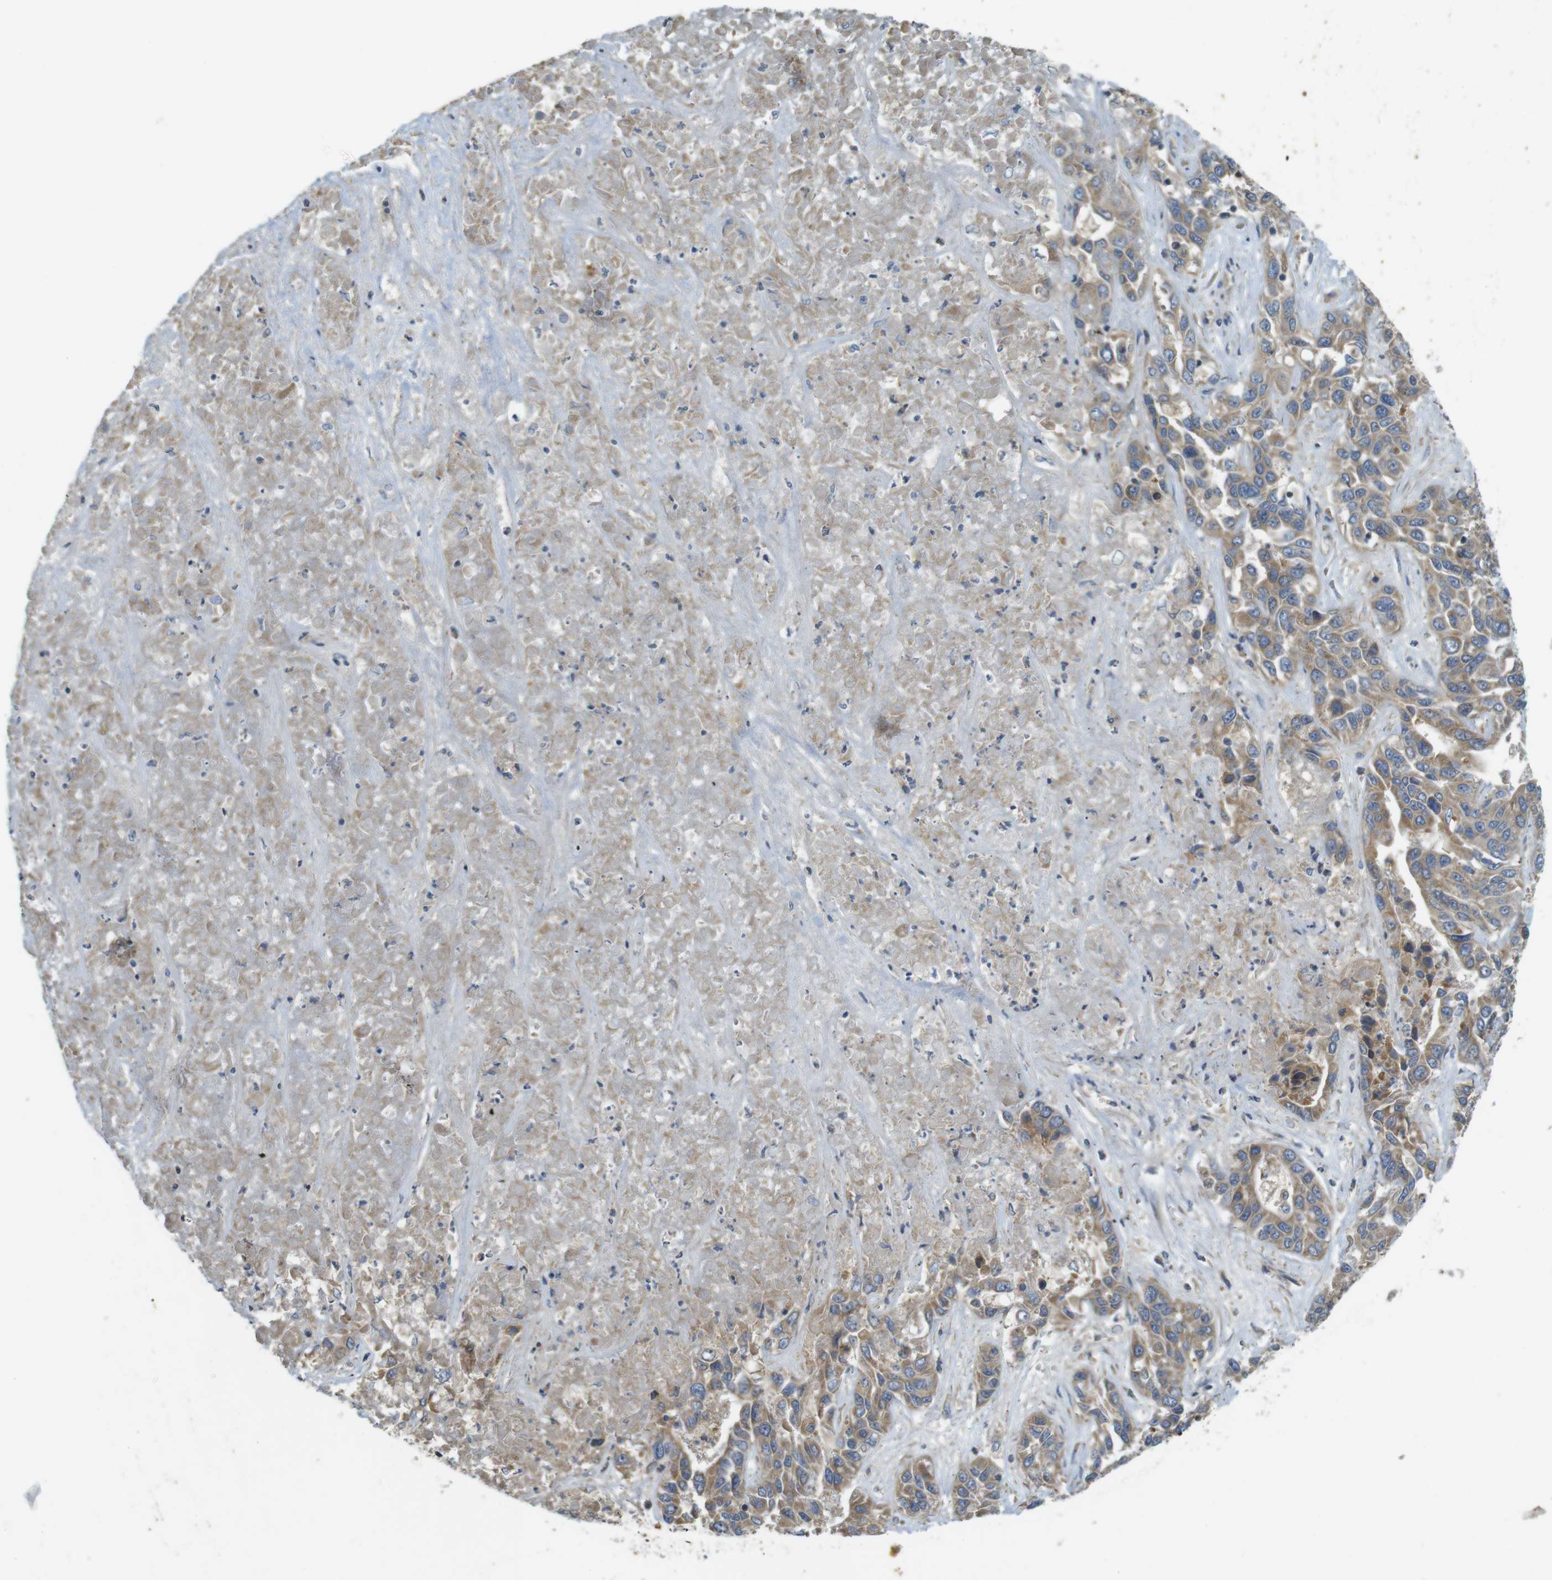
{"staining": {"intensity": "moderate", "quantity": ">75%", "location": "cytoplasmic/membranous"}, "tissue": "liver cancer", "cell_type": "Tumor cells", "image_type": "cancer", "snomed": [{"axis": "morphology", "description": "Cholangiocarcinoma"}, {"axis": "topography", "description": "Liver"}], "caption": "DAB immunohistochemical staining of liver cholangiocarcinoma exhibits moderate cytoplasmic/membranous protein staining in approximately >75% of tumor cells. The protein is stained brown, and the nuclei are stained in blue (DAB IHC with brightfield microscopy, high magnification).", "gene": "CLTC", "patient": {"sex": "female", "age": 52}}